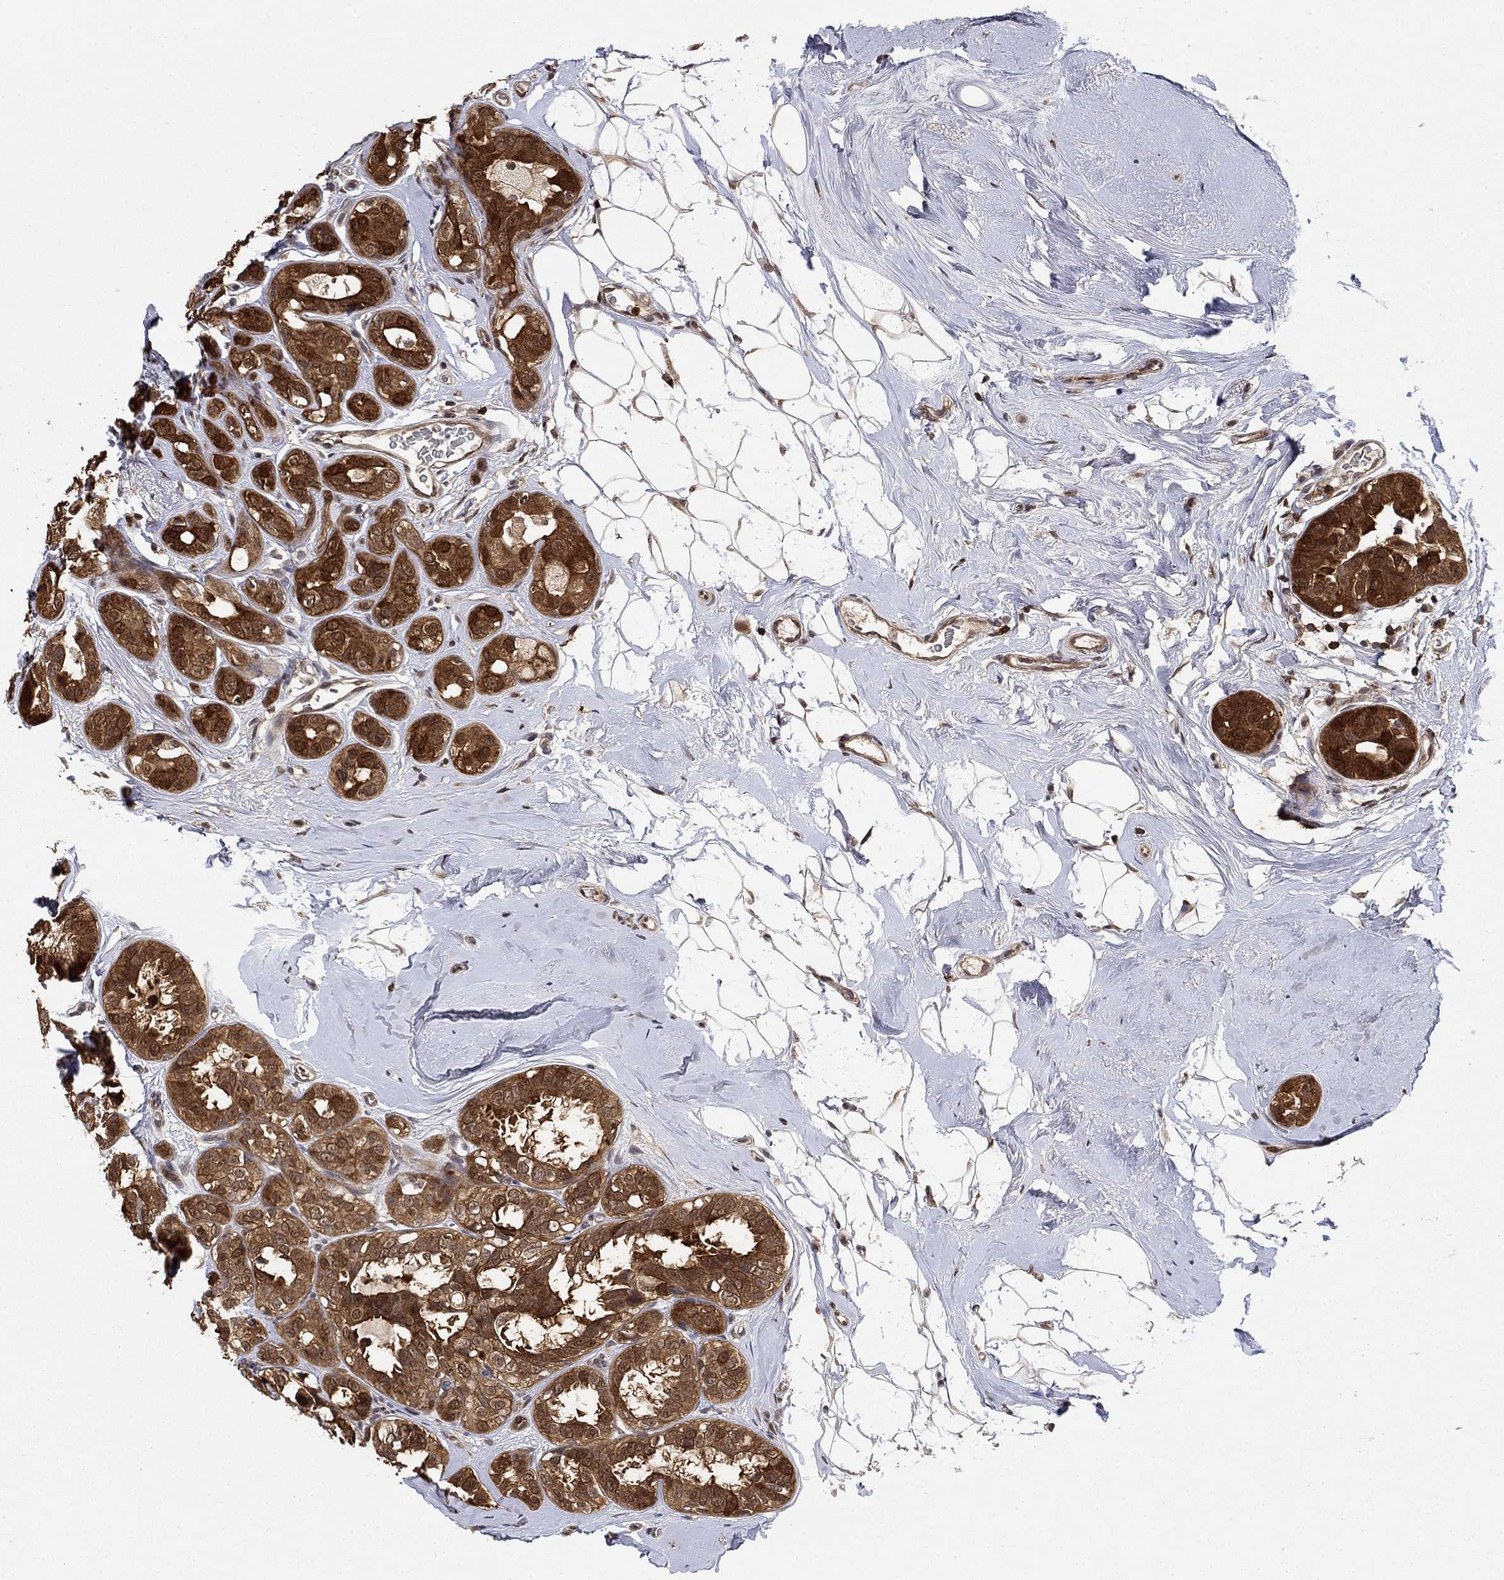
{"staining": {"intensity": "strong", "quantity": ">75%", "location": "cytoplasmic/membranous,nuclear"}, "tissue": "breast cancer", "cell_type": "Tumor cells", "image_type": "cancer", "snomed": [{"axis": "morphology", "description": "Duct carcinoma"}, {"axis": "topography", "description": "Breast"}], "caption": "Breast cancer stained for a protein (brown) shows strong cytoplasmic/membranous and nuclear positive staining in approximately >75% of tumor cells.", "gene": "CCDC66", "patient": {"sex": "female", "age": 55}}